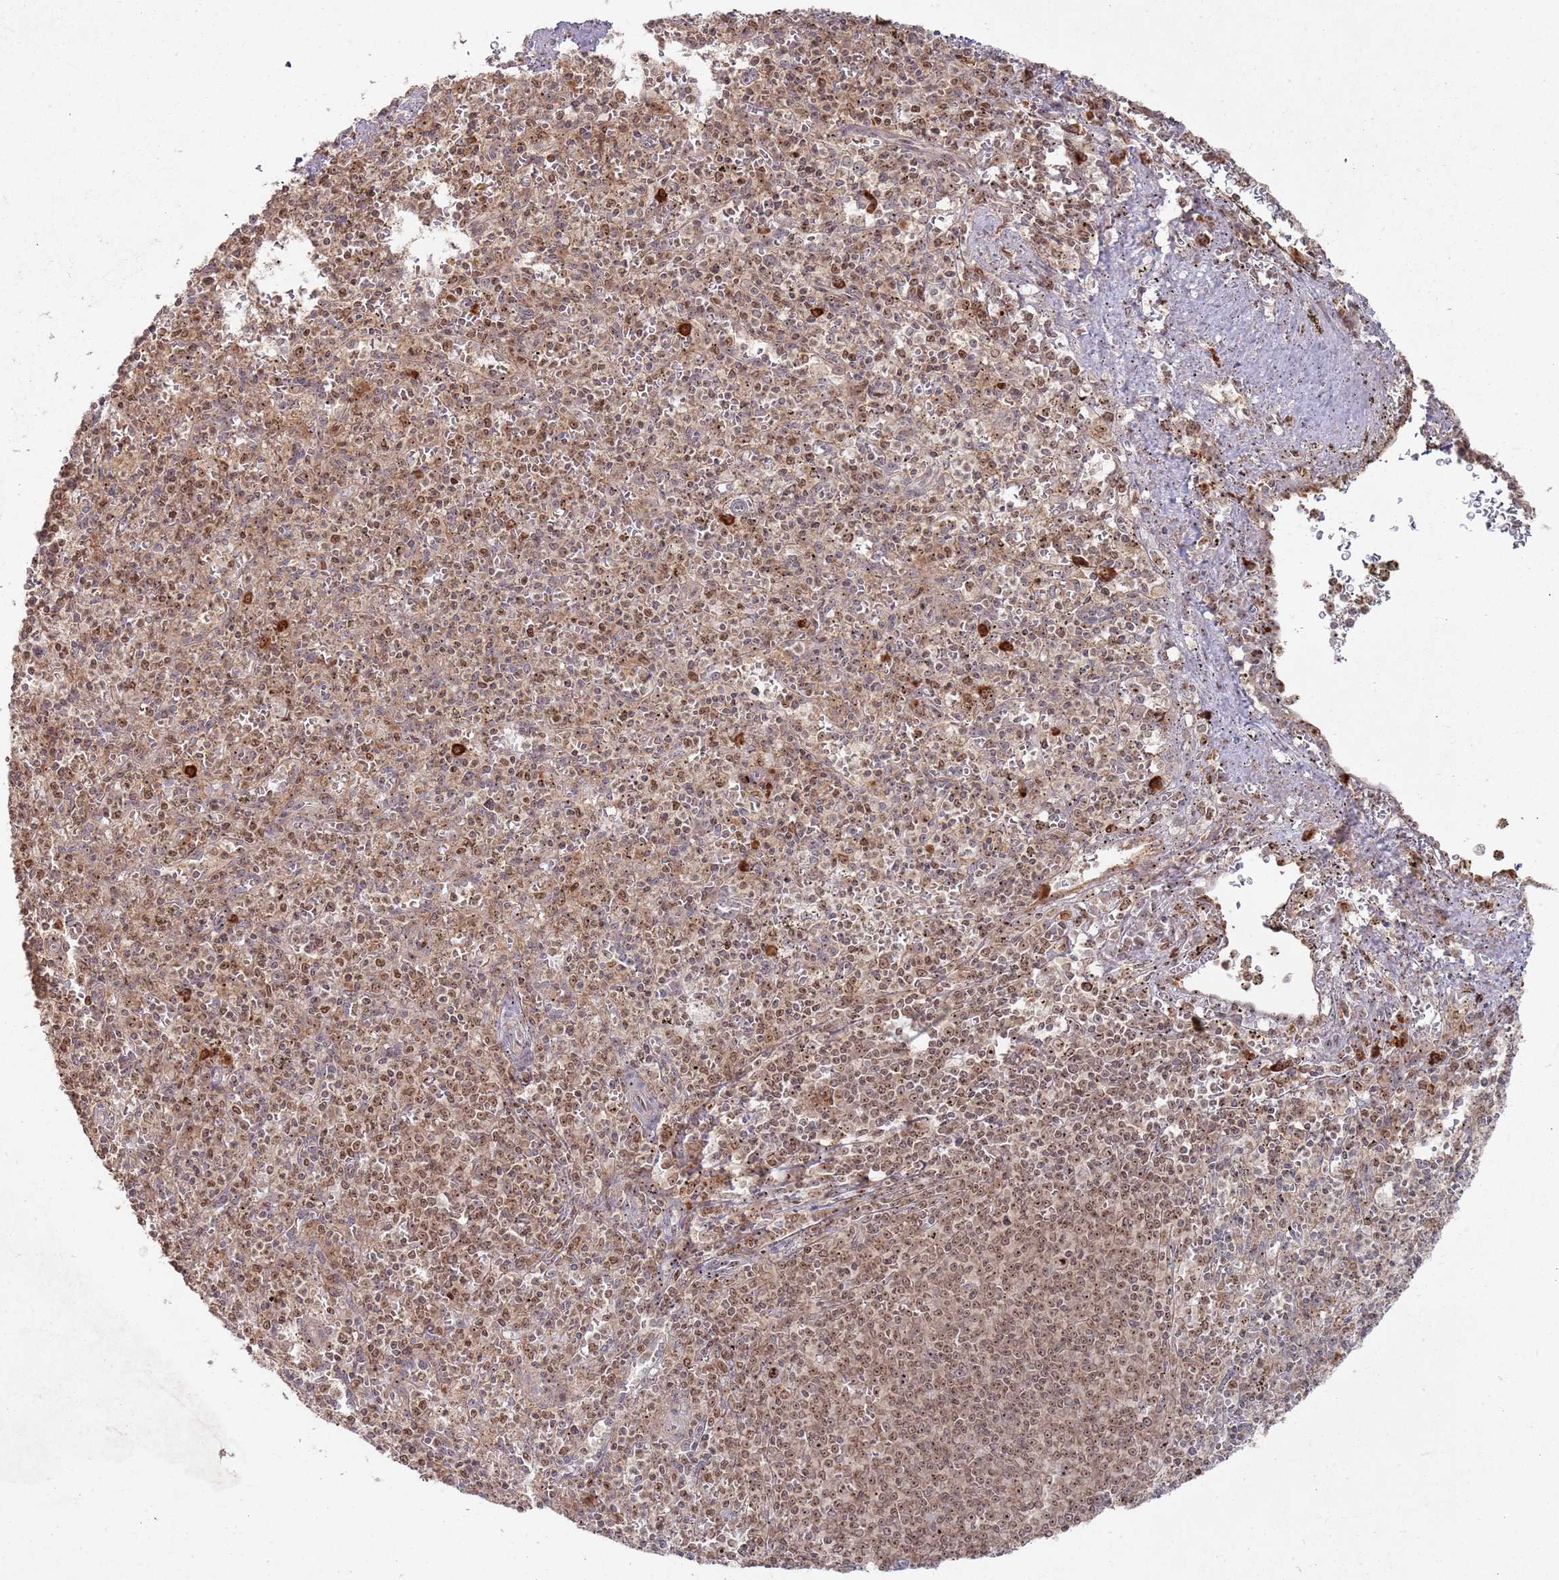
{"staining": {"intensity": "moderate", "quantity": "25%-75%", "location": "nuclear"}, "tissue": "spleen", "cell_type": "Cells in red pulp", "image_type": "normal", "snomed": [{"axis": "morphology", "description": "Normal tissue, NOS"}, {"axis": "topography", "description": "Spleen"}], "caption": "Spleen was stained to show a protein in brown. There is medium levels of moderate nuclear staining in approximately 25%-75% of cells in red pulp. (DAB = brown stain, brightfield microscopy at high magnification).", "gene": "UTP11", "patient": {"sex": "male", "age": 72}}